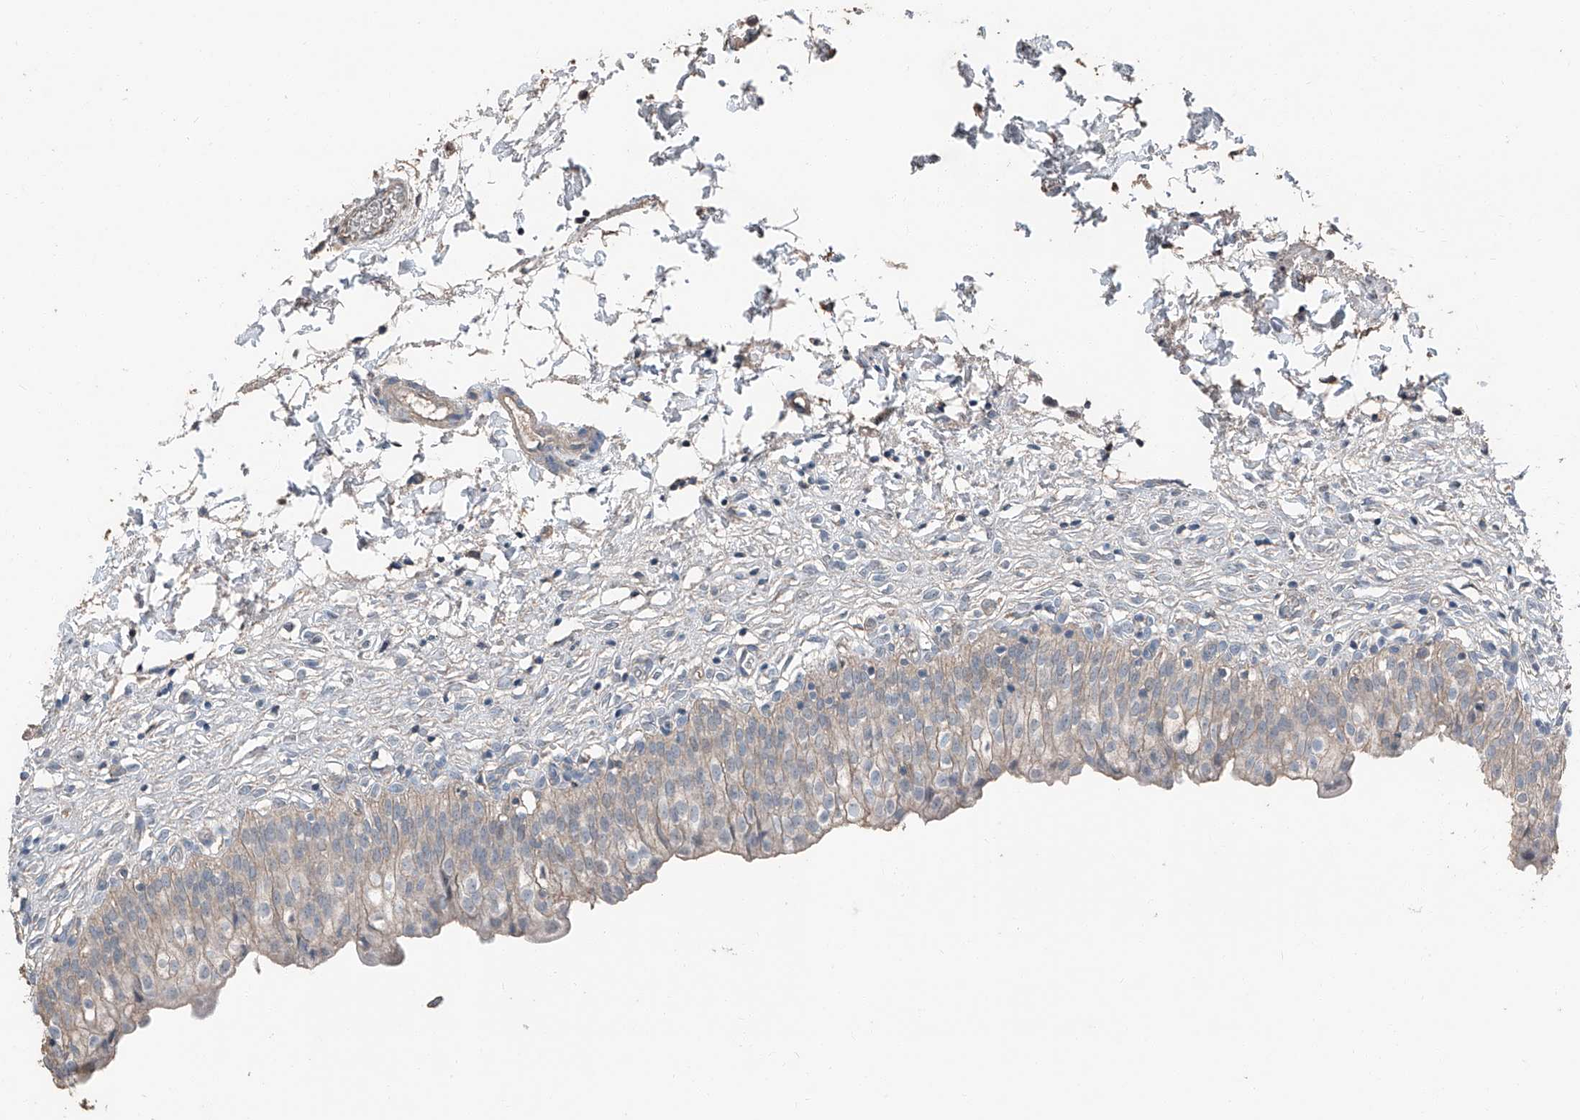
{"staining": {"intensity": "weak", "quantity": "25%-75%", "location": "cytoplasmic/membranous"}, "tissue": "urinary bladder", "cell_type": "Urothelial cells", "image_type": "normal", "snomed": [{"axis": "morphology", "description": "Normal tissue, NOS"}, {"axis": "topography", "description": "Urinary bladder"}], "caption": "Immunohistochemical staining of normal human urinary bladder shows low levels of weak cytoplasmic/membranous staining in approximately 25%-75% of urothelial cells. The staining is performed using DAB (3,3'-diaminobenzidine) brown chromogen to label protein expression. The nuclei are counter-stained blue using hematoxylin.", "gene": "MAMLD1", "patient": {"sex": "male", "age": 55}}